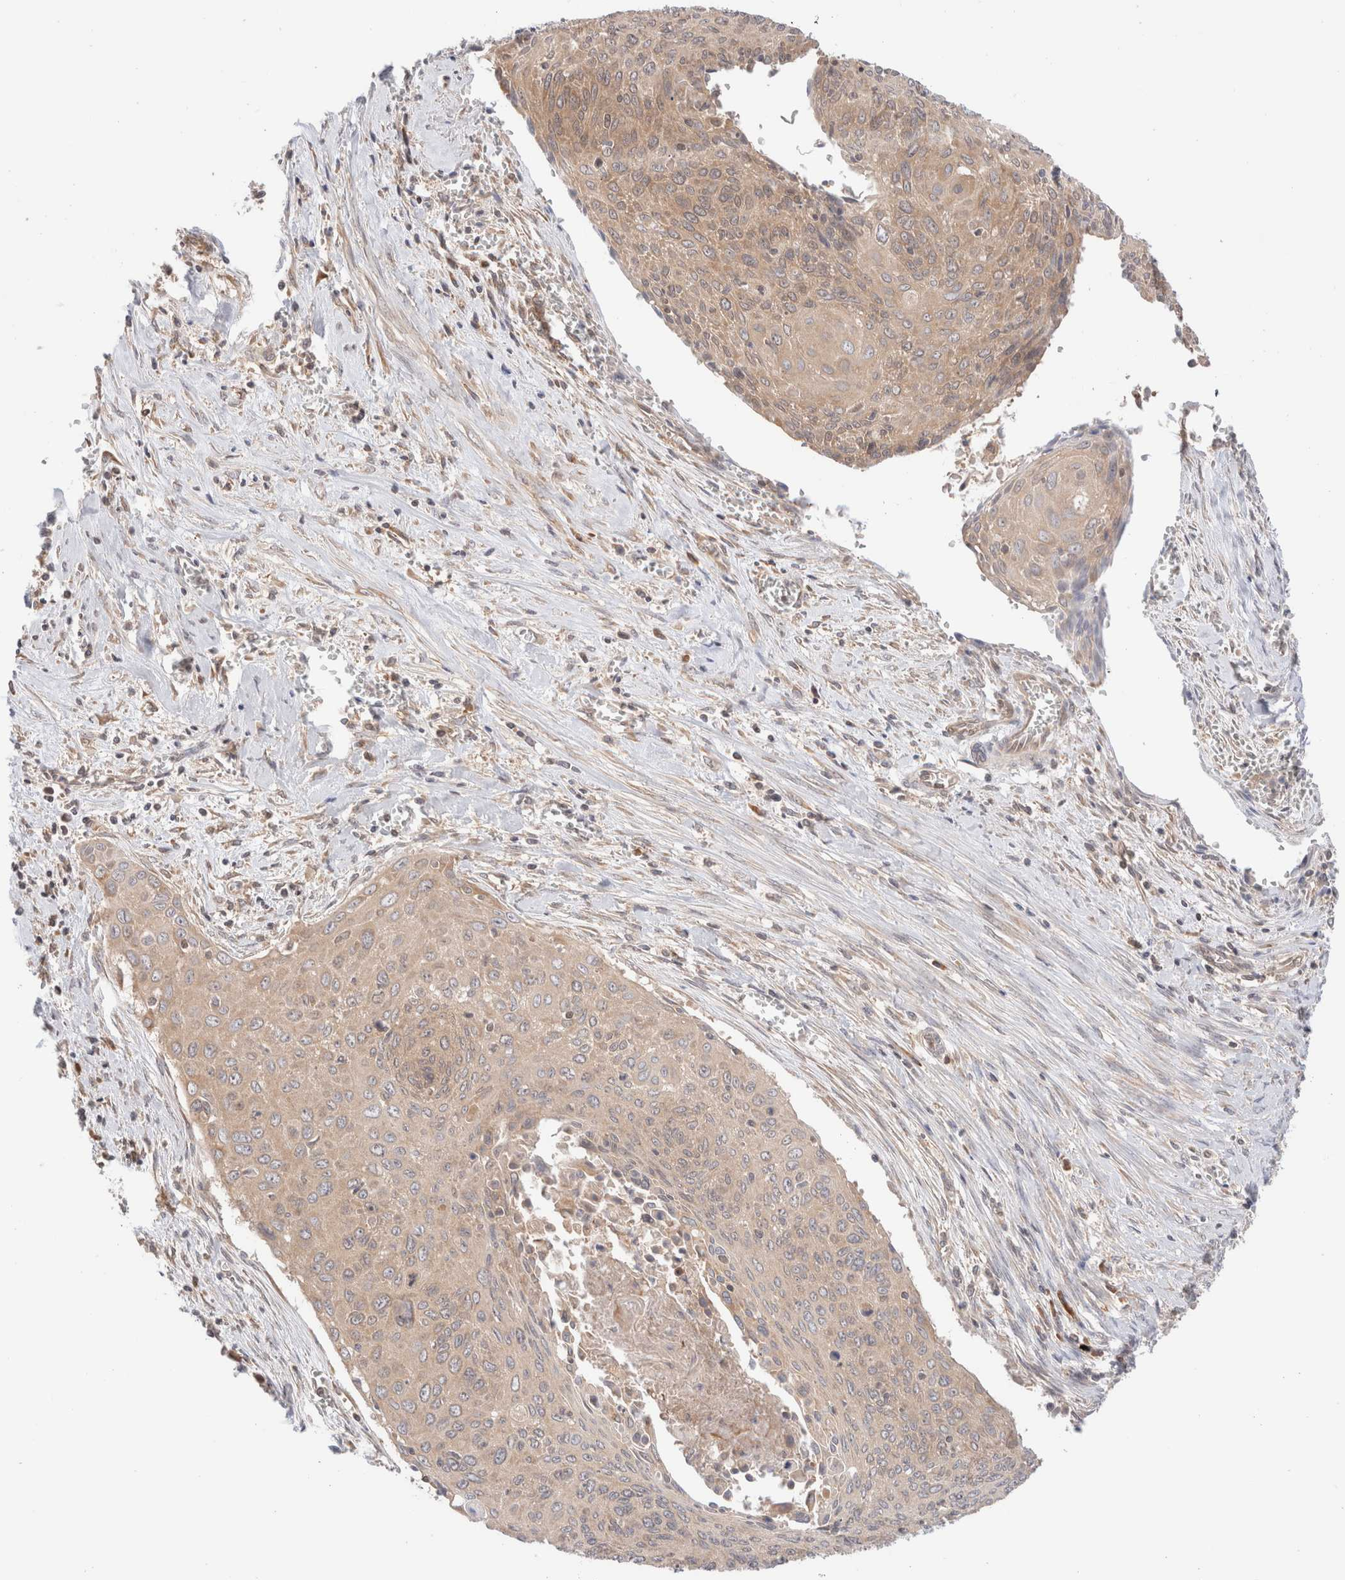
{"staining": {"intensity": "weak", "quantity": ">75%", "location": "cytoplasmic/membranous"}, "tissue": "cervical cancer", "cell_type": "Tumor cells", "image_type": "cancer", "snomed": [{"axis": "morphology", "description": "Squamous cell carcinoma, NOS"}, {"axis": "topography", "description": "Cervix"}], "caption": "Weak cytoplasmic/membranous expression for a protein is appreciated in about >75% of tumor cells of cervical squamous cell carcinoma using IHC.", "gene": "XKR4", "patient": {"sex": "female", "age": 55}}